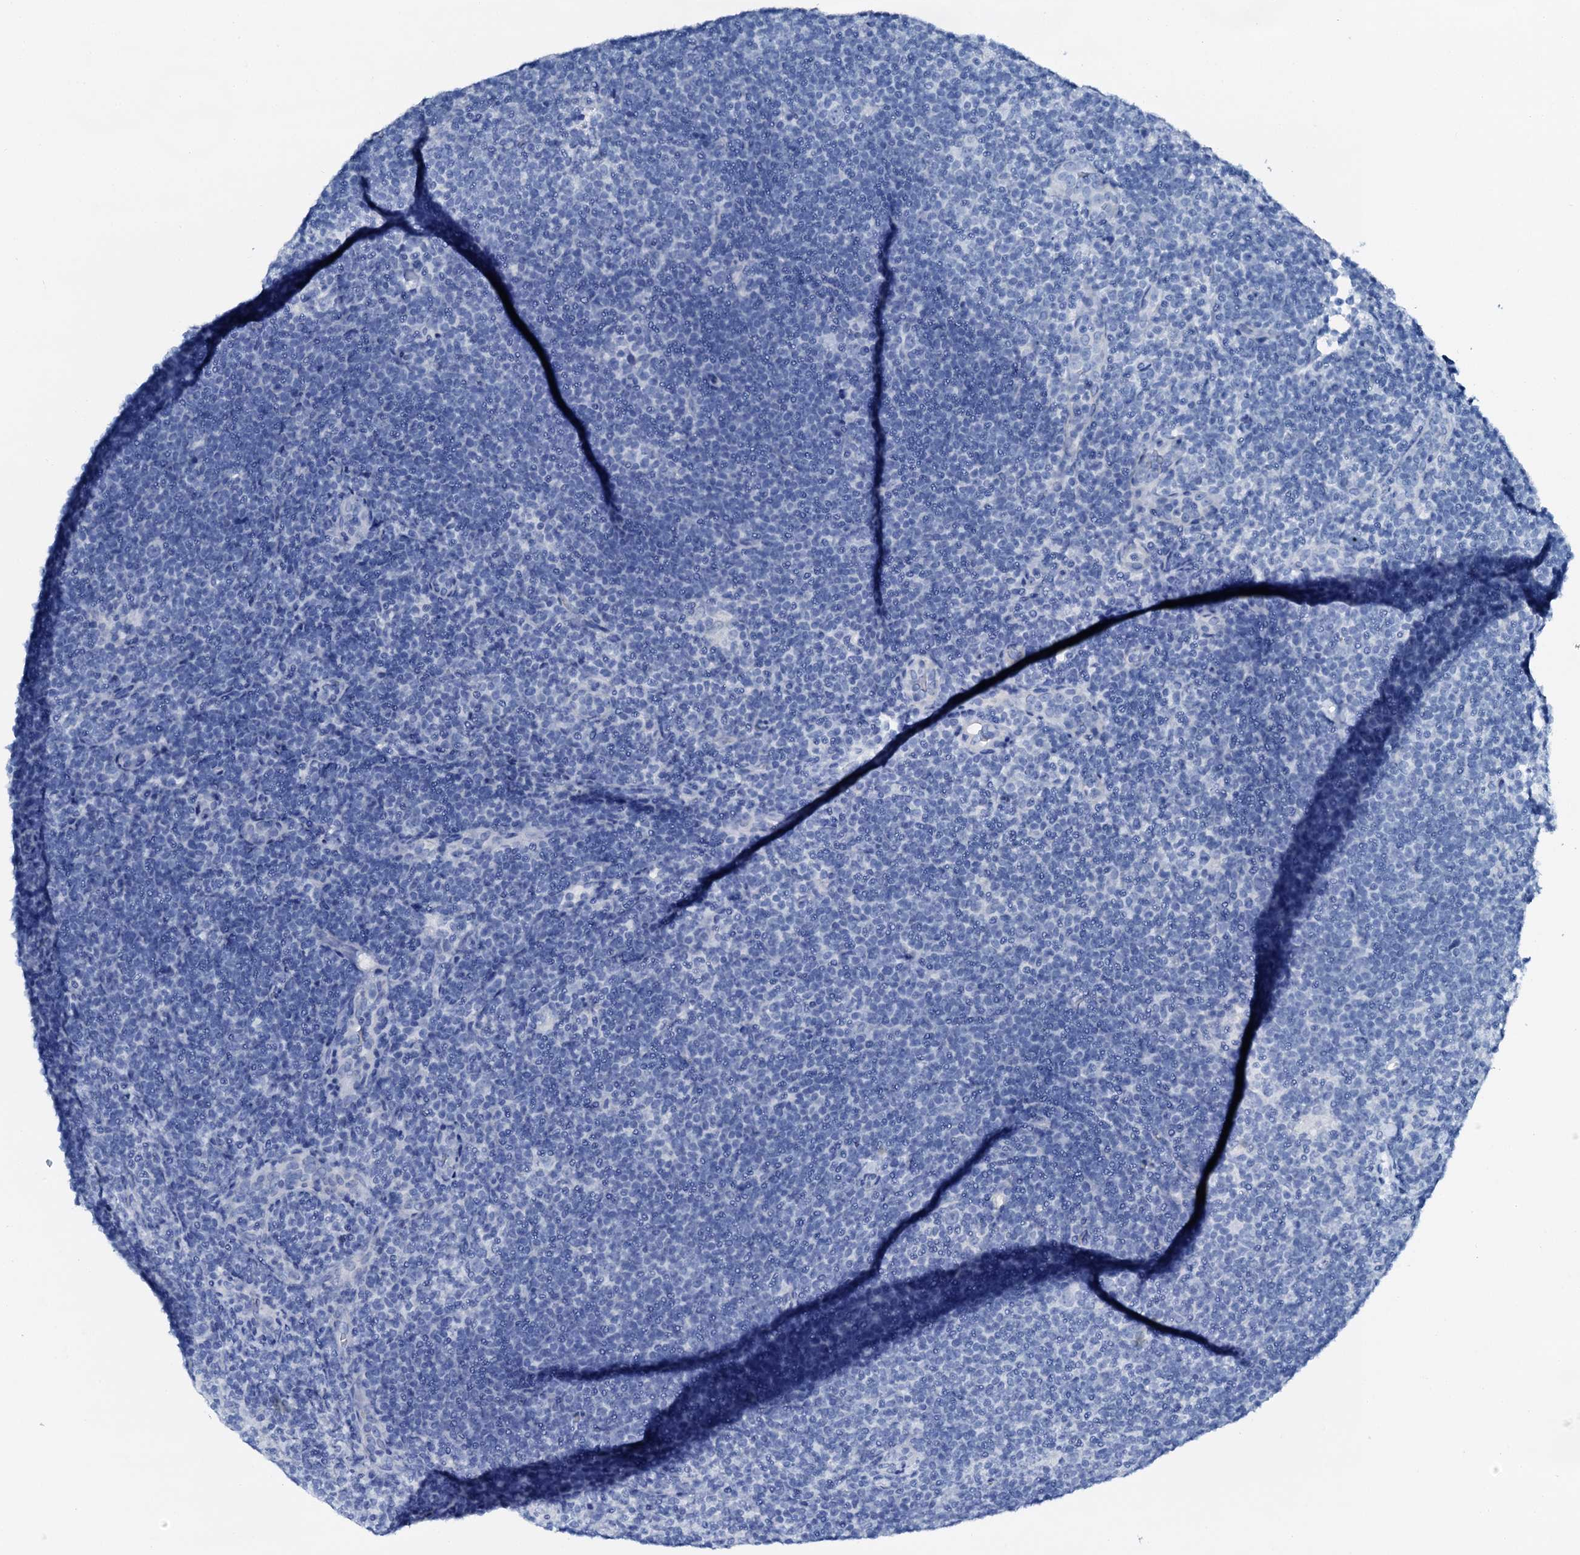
{"staining": {"intensity": "negative", "quantity": "none", "location": "none"}, "tissue": "lymphoma", "cell_type": "Tumor cells", "image_type": "cancer", "snomed": [{"axis": "morphology", "description": "Hodgkin's disease, NOS"}, {"axis": "topography", "description": "Lymph node"}], "caption": "There is no significant positivity in tumor cells of lymphoma.", "gene": "PTH", "patient": {"sex": "female", "age": 57}}